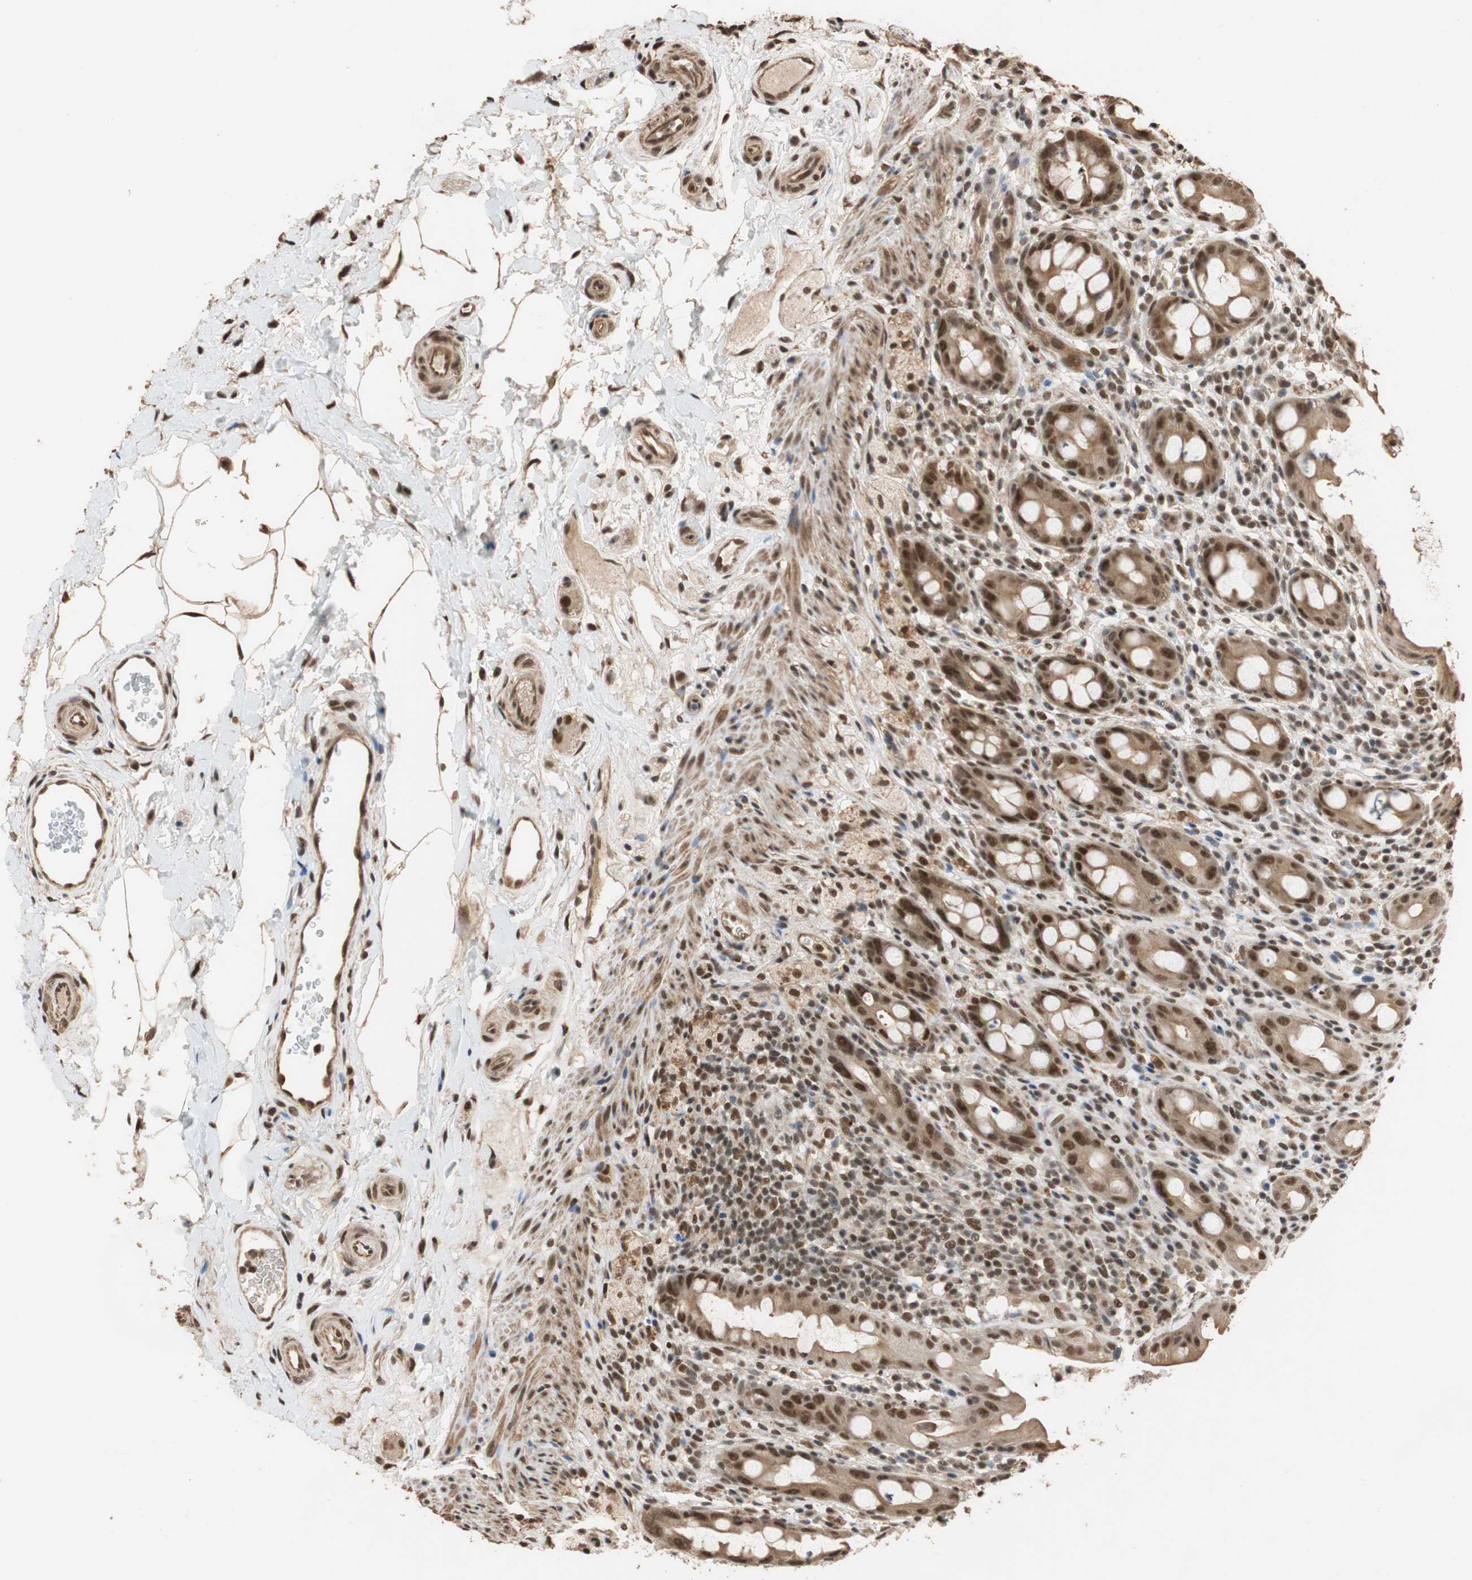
{"staining": {"intensity": "strong", "quantity": ">75%", "location": "cytoplasmic/membranous,nuclear"}, "tissue": "rectum", "cell_type": "Glandular cells", "image_type": "normal", "snomed": [{"axis": "morphology", "description": "Normal tissue, NOS"}, {"axis": "topography", "description": "Rectum"}], "caption": "Protein expression analysis of normal rectum exhibits strong cytoplasmic/membranous,nuclear positivity in about >75% of glandular cells.", "gene": "CDC5L", "patient": {"sex": "male", "age": 44}}